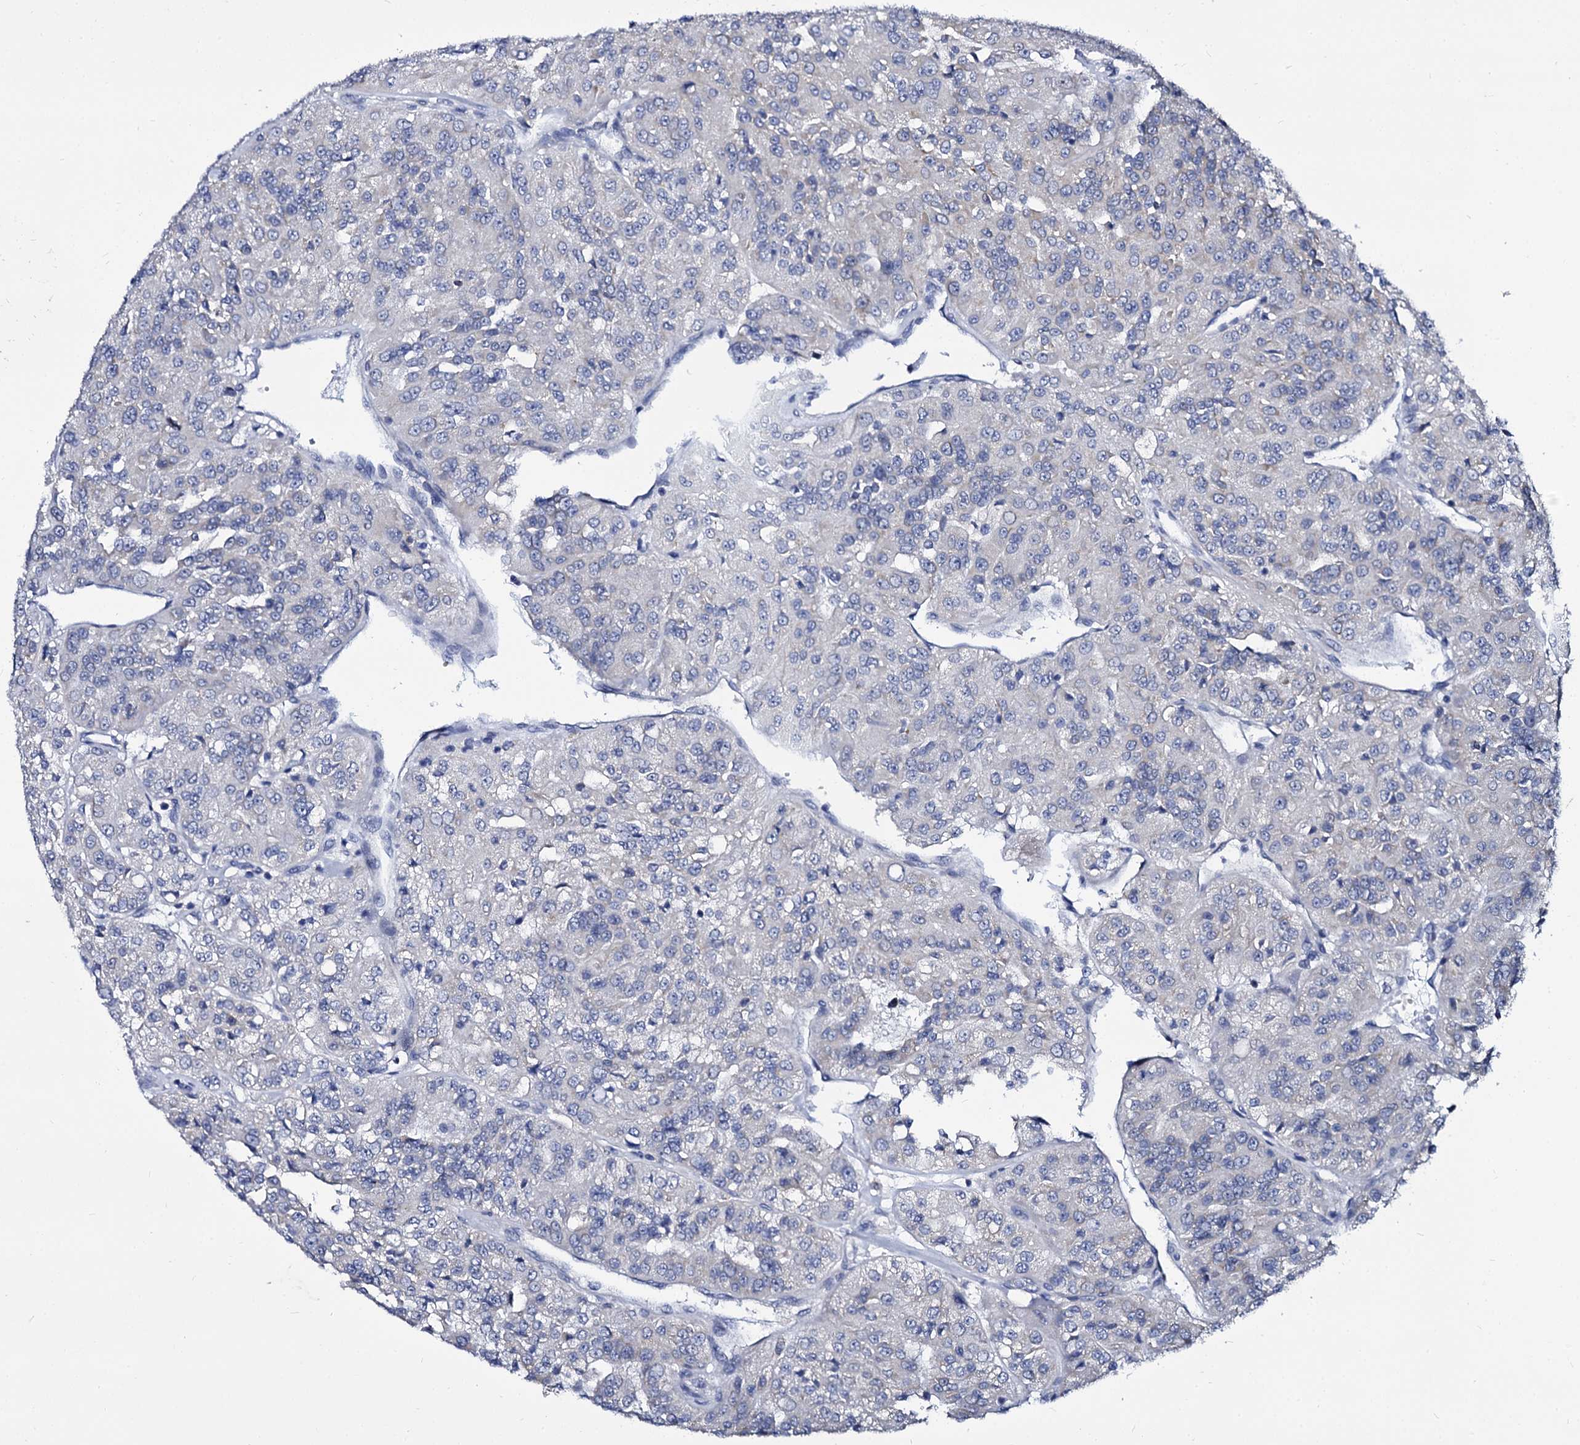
{"staining": {"intensity": "negative", "quantity": "none", "location": "none"}, "tissue": "renal cancer", "cell_type": "Tumor cells", "image_type": "cancer", "snomed": [{"axis": "morphology", "description": "Adenocarcinoma, NOS"}, {"axis": "topography", "description": "Kidney"}], "caption": "Renal adenocarcinoma stained for a protein using immunohistochemistry shows no expression tumor cells.", "gene": "PANX2", "patient": {"sex": "female", "age": 63}}